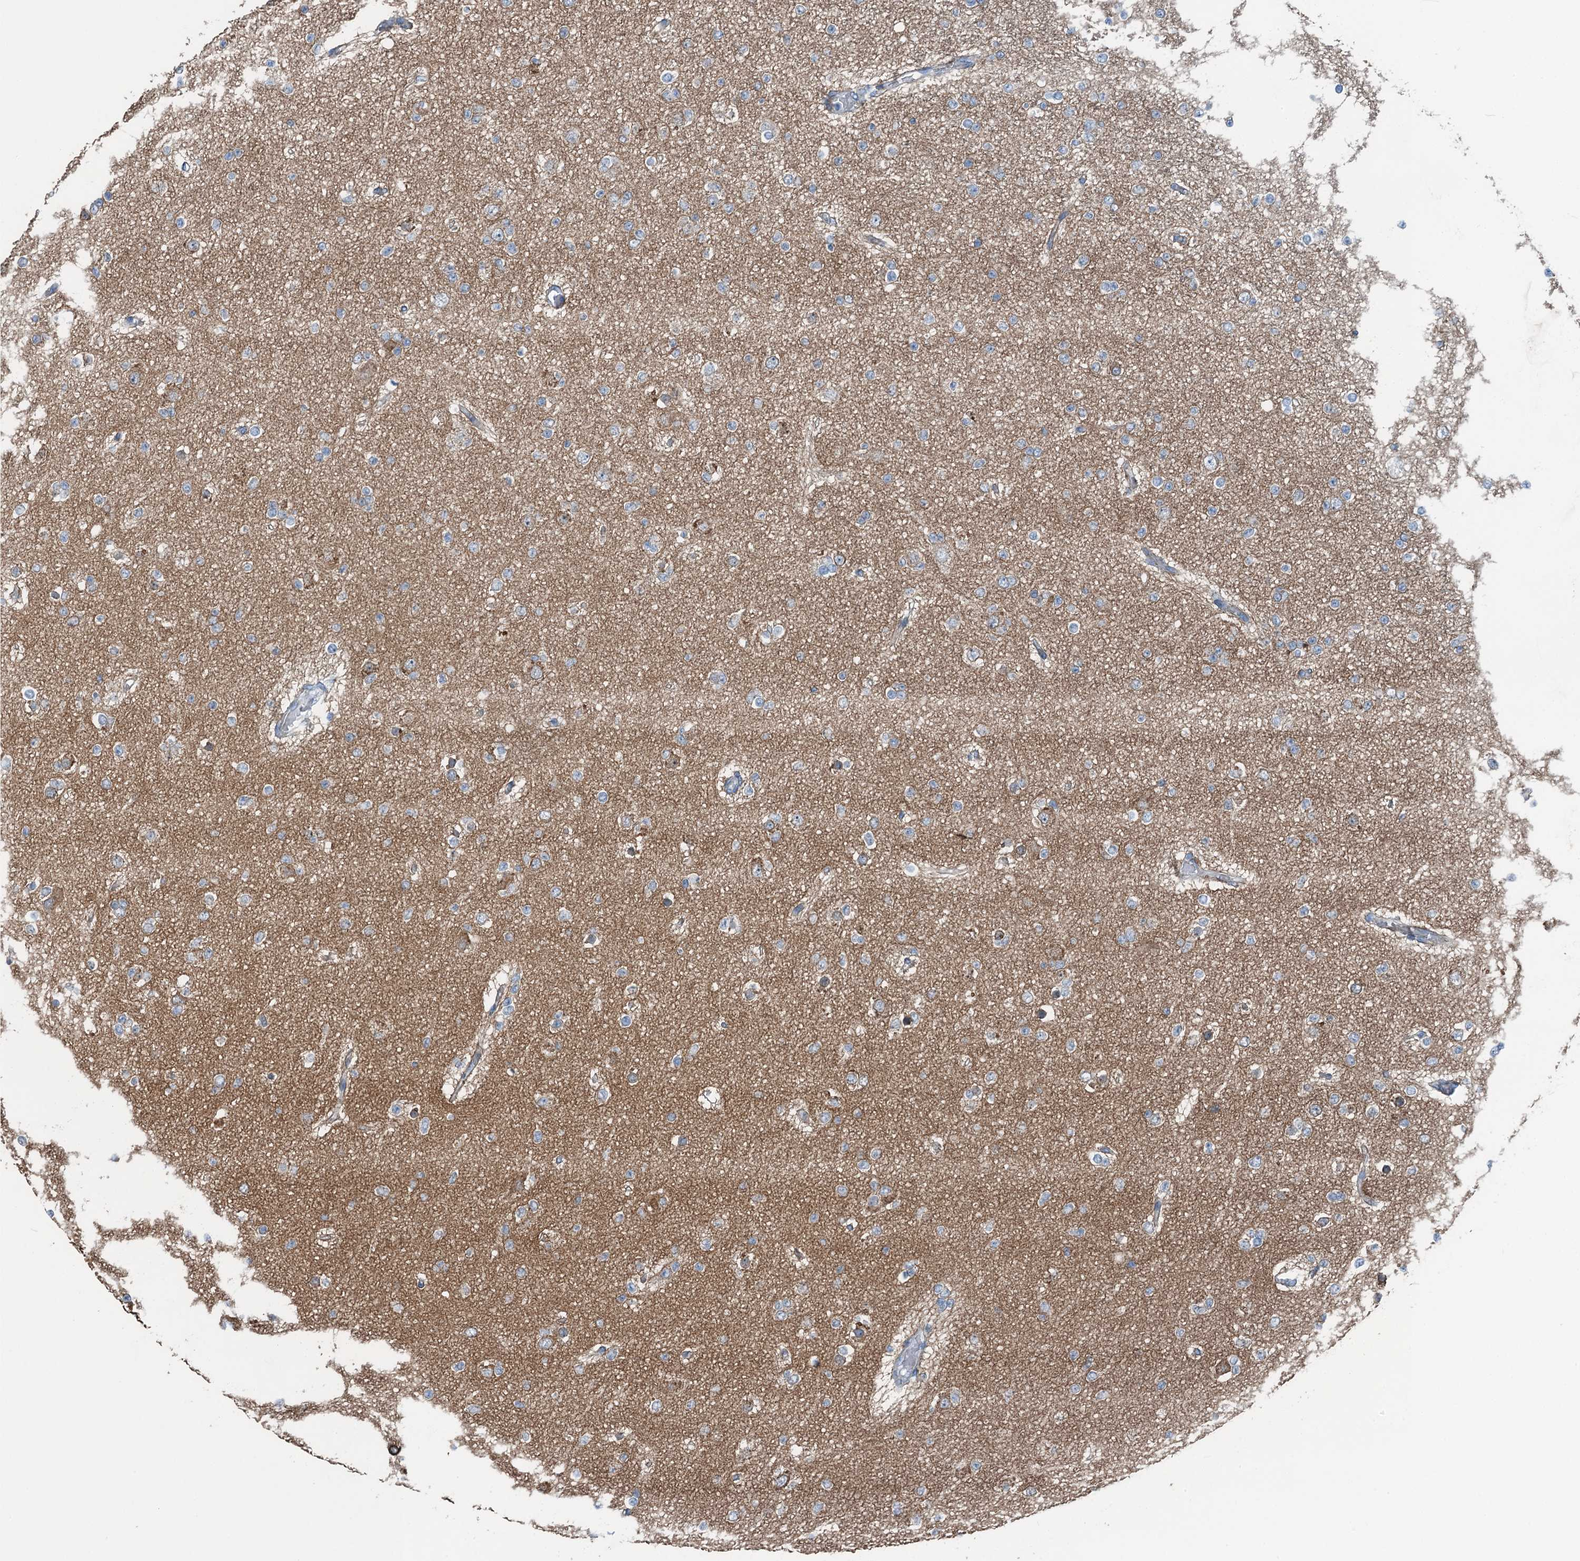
{"staining": {"intensity": "negative", "quantity": "none", "location": "none"}, "tissue": "glioma", "cell_type": "Tumor cells", "image_type": "cancer", "snomed": [{"axis": "morphology", "description": "Glioma, malignant, Low grade"}, {"axis": "topography", "description": "Brain"}], "caption": "High power microscopy image of an immunohistochemistry (IHC) image of malignant glioma (low-grade), revealing no significant staining in tumor cells.", "gene": "TMOD2", "patient": {"sex": "female", "age": 22}}